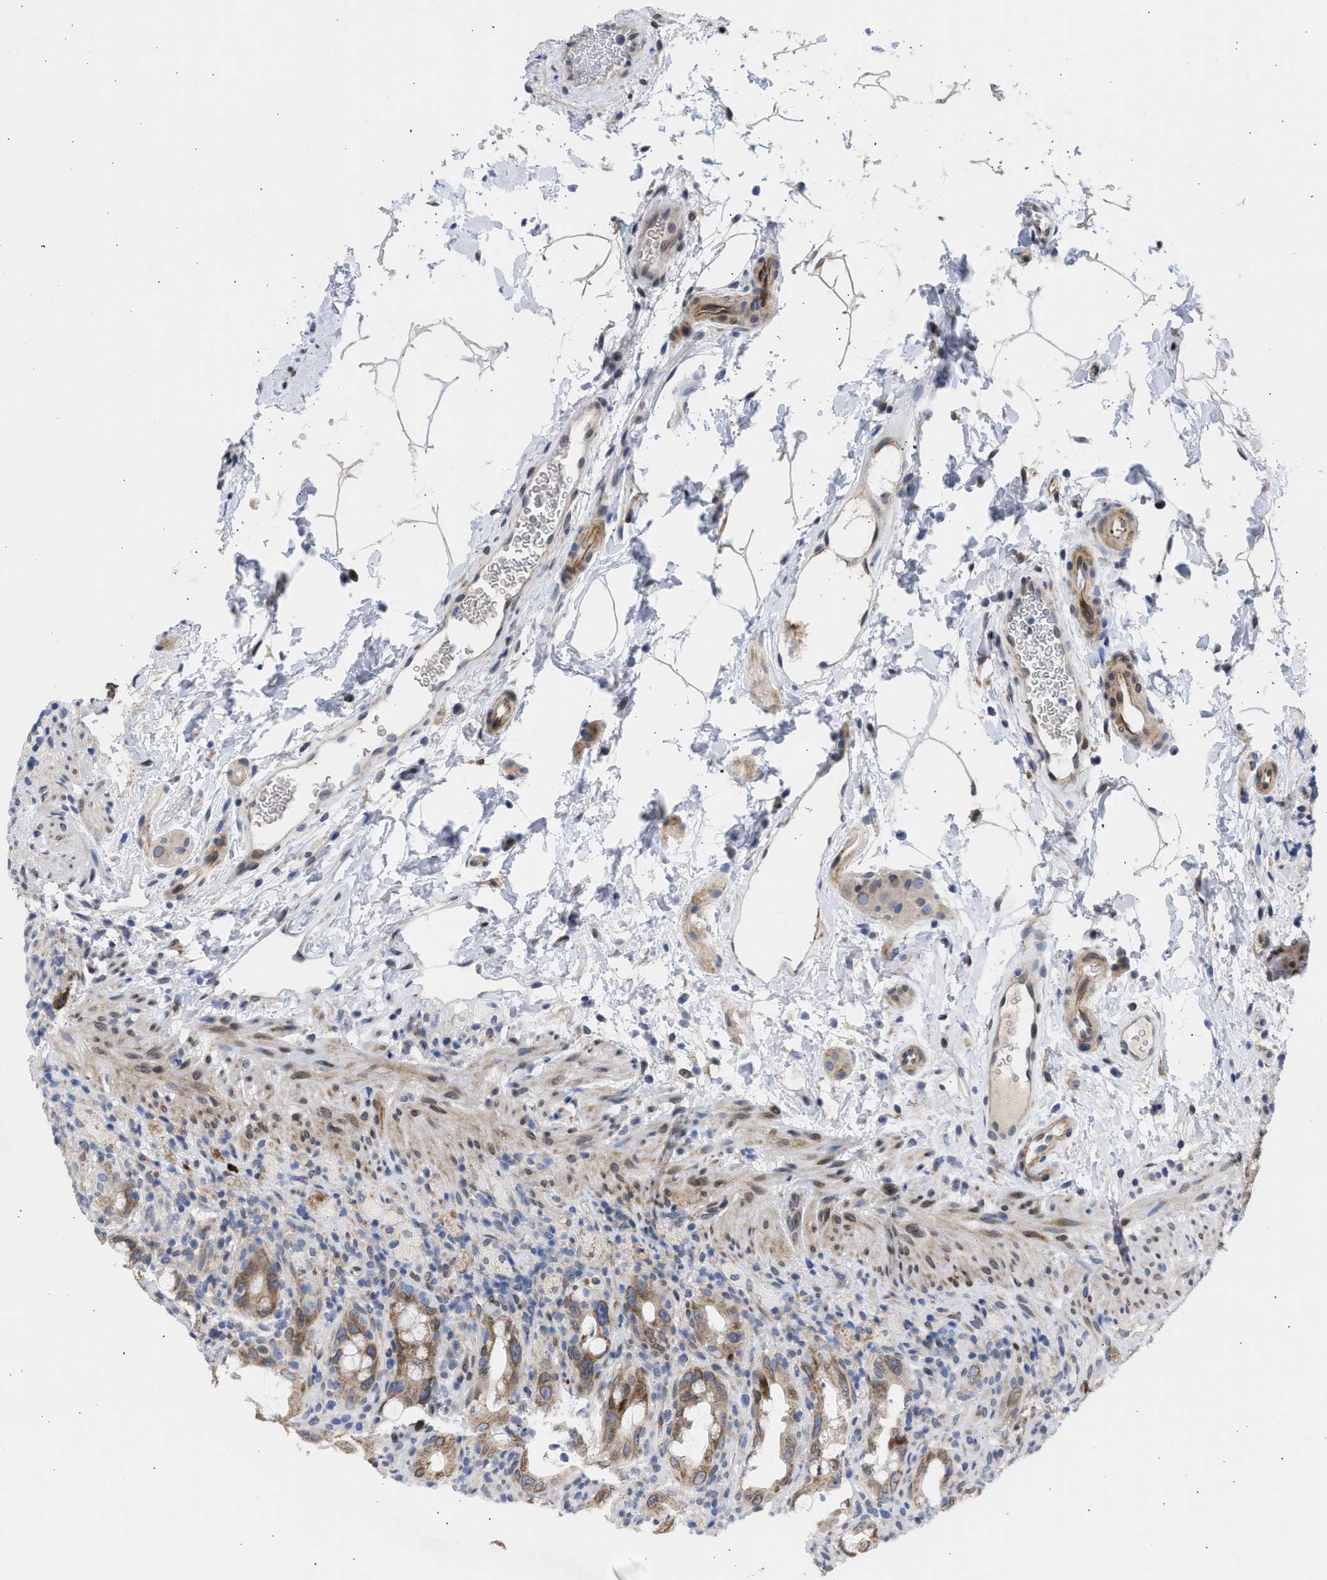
{"staining": {"intensity": "strong", "quantity": "<25%", "location": "cytoplasmic/membranous"}, "tissue": "rectum", "cell_type": "Glandular cells", "image_type": "normal", "snomed": [{"axis": "morphology", "description": "Normal tissue, NOS"}, {"axis": "topography", "description": "Rectum"}], "caption": "This micrograph shows IHC staining of unremarkable rectum, with medium strong cytoplasmic/membranous staining in approximately <25% of glandular cells.", "gene": "NUP35", "patient": {"sex": "male", "age": 44}}